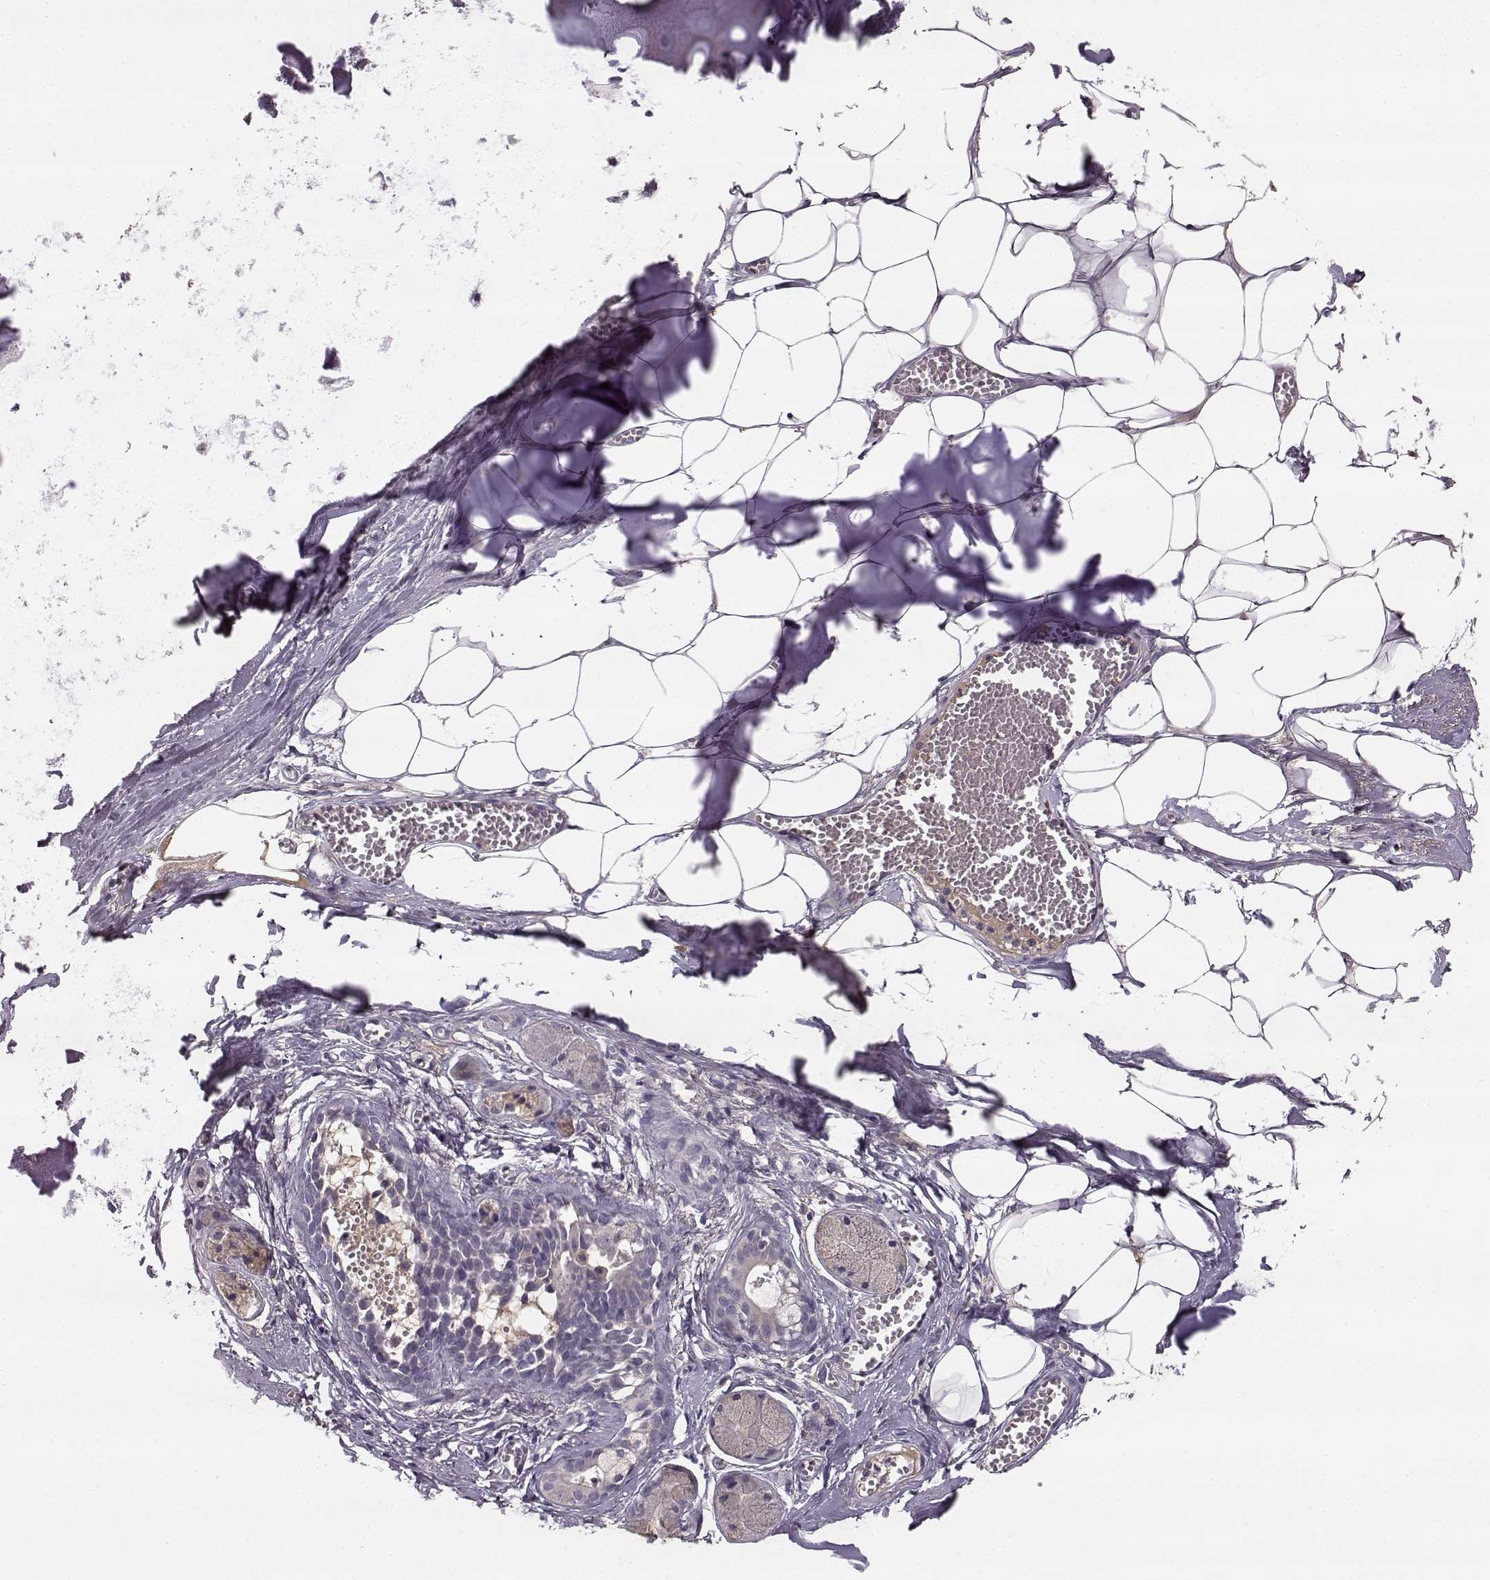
{"staining": {"intensity": "negative", "quantity": "none", "location": "none"}, "tissue": "adipose tissue", "cell_type": "Adipocytes", "image_type": "normal", "snomed": [{"axis": "morphology", "description": "Normal tissue, NOS"}, {"axis": "morphology", "description": "Squamous cell carcinoma, NOS"}, {"axis": "topography", "description": "Cartilage tissue"}, {"axis": "topography", "description": "Lung"}], "caption": "Immunohistochemistry (IHC) image of benign adipose tissue: adipose tissue stained with DAB (3,3'-diaminobenzidine) displays no significant protein expression in adipocytes.", "gene": "YJEFN3", "patient": {"sex": "male", "age": 66}}